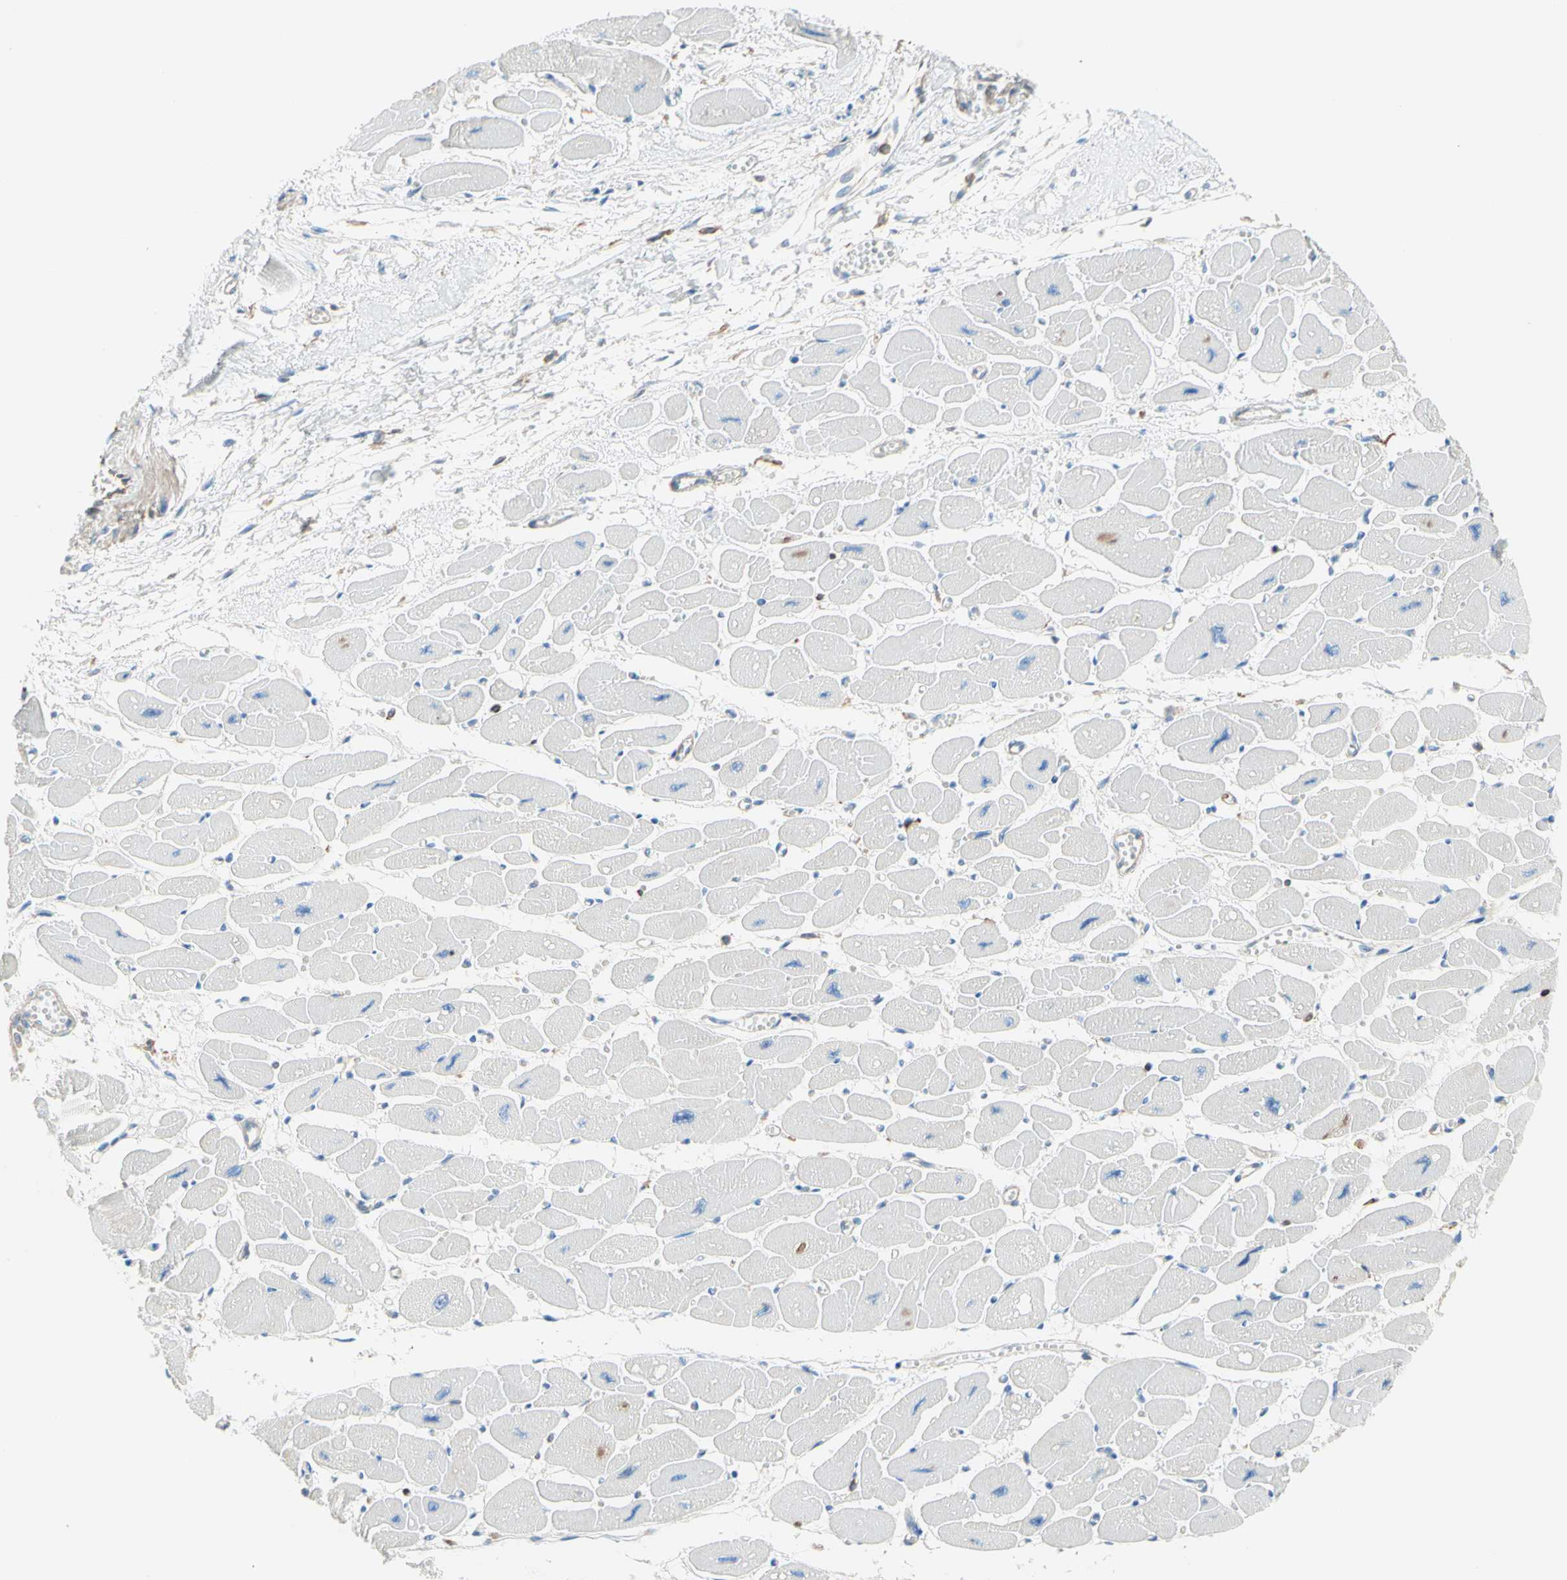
{"staining": {"intensity": "negative", "quantity": "none", "location": "none"}, "tissue": "heart muscle", "cell_type": "Cardiomyocytes", "image_type": "normal", "snomed": [{"axis": "morphology", "description": "Normal tissue, NOS"}, {"axis": "topography", "description": "Heart"}], "caption": "This is an immunohistochemistry micrograph of unremarkable heart muscle. There is no staining in cardiomyocytes.", "gene": "SEMA4C", "patient": {"sex": "female", "age": 54}}